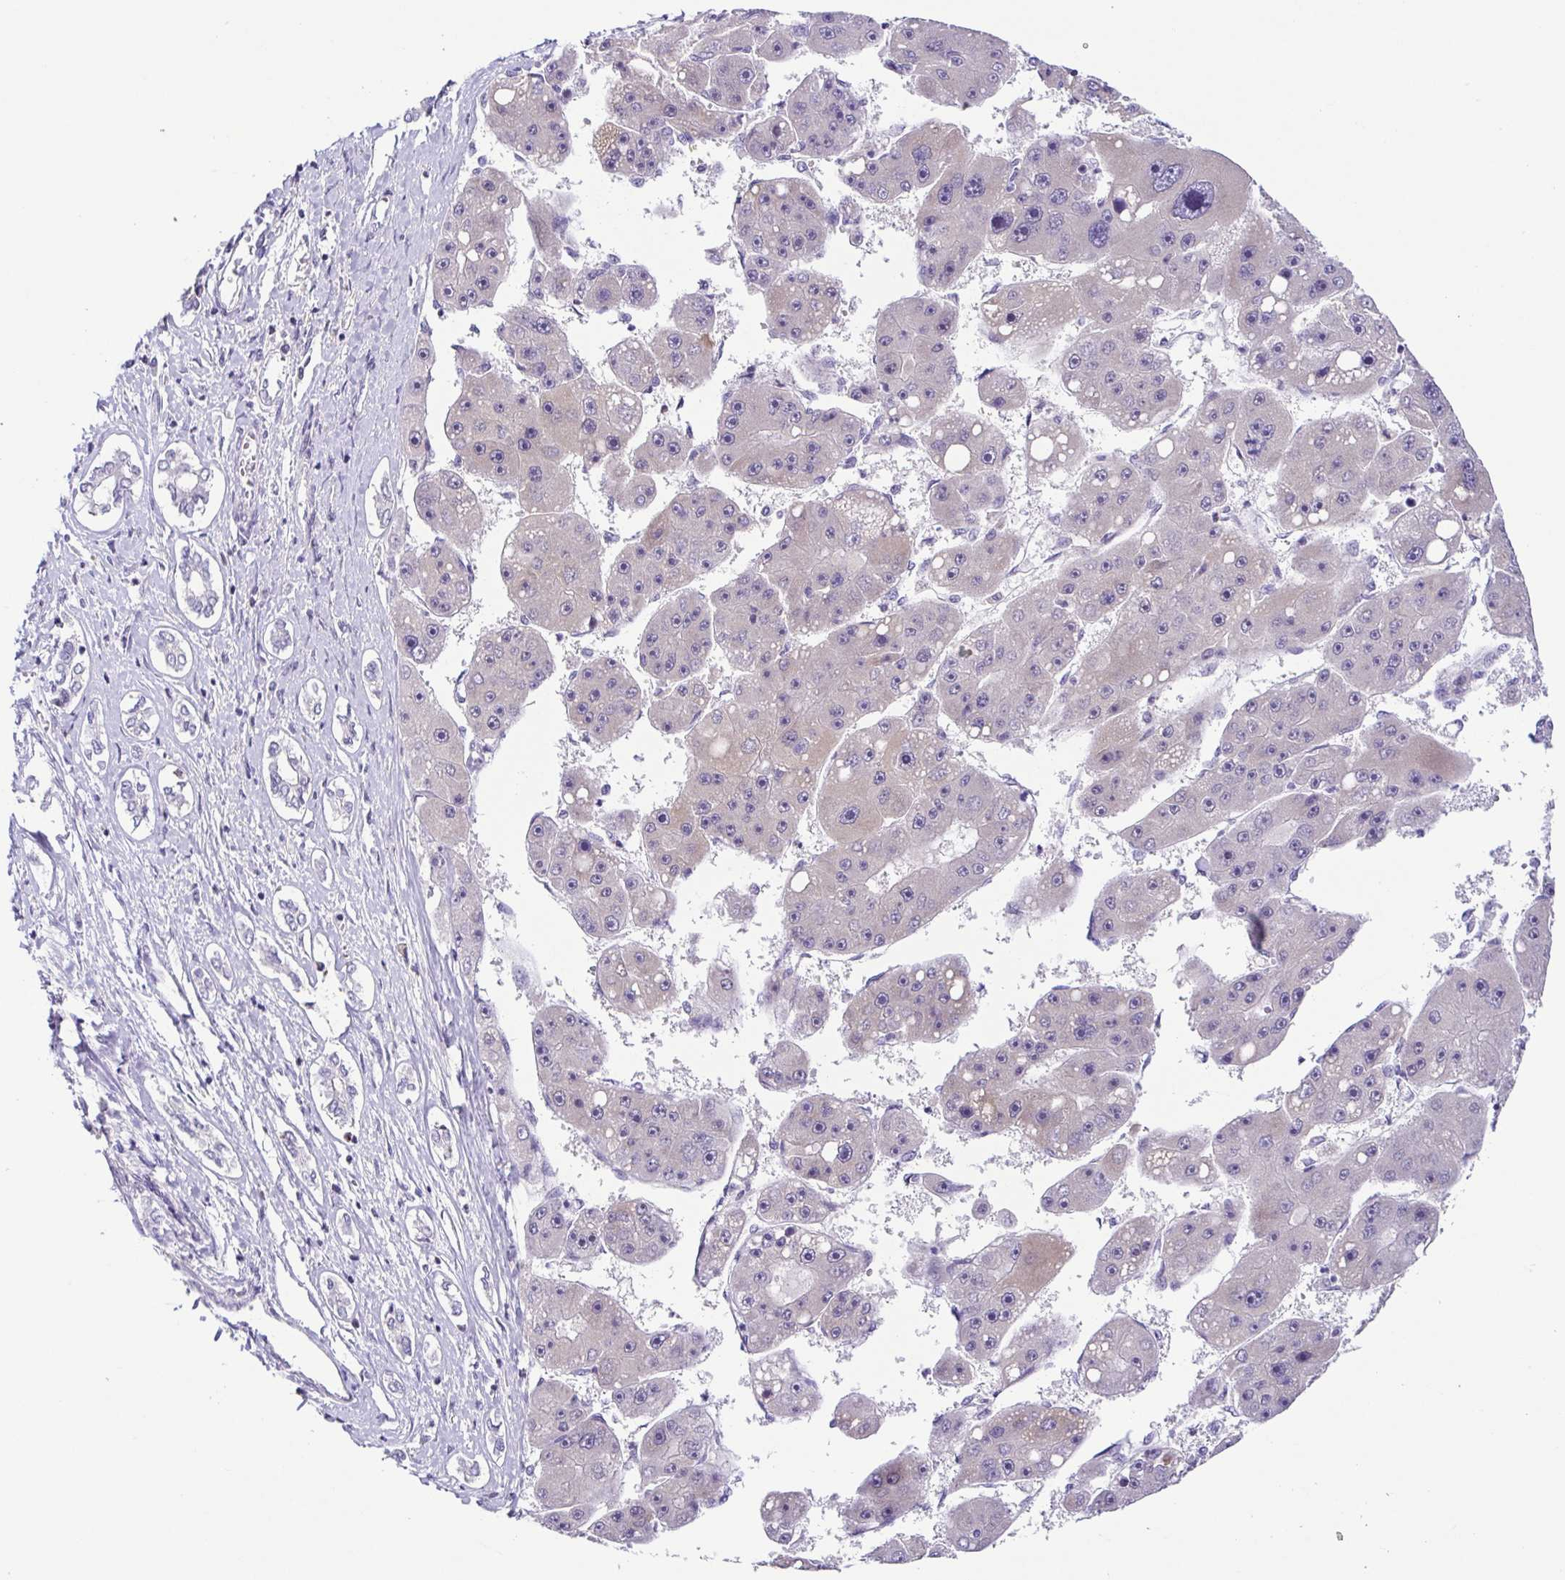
{"staining": {"intensity": "negative", "quantity": "none", "location": "none"}, "tissue": "liver cancer", "cell_type": "Tumor cells", "image_type": "cancer", "snomed": [{"axis": "morphology", "description": "Carcinoma, Hepatocellular, NOS"}, {"axis": "topography", "description": "Liver"}], "caption": "DAB (3,3'-diaminobenzidine) immunohistochemical staining of liver cancer (hepatocellular carcinoma) displays no significant positivity in tumor cells. (IHC, brightfield microscopy, high magnification).", "gene": "TERT", "patient": {"sex": "female", "age": 61}}